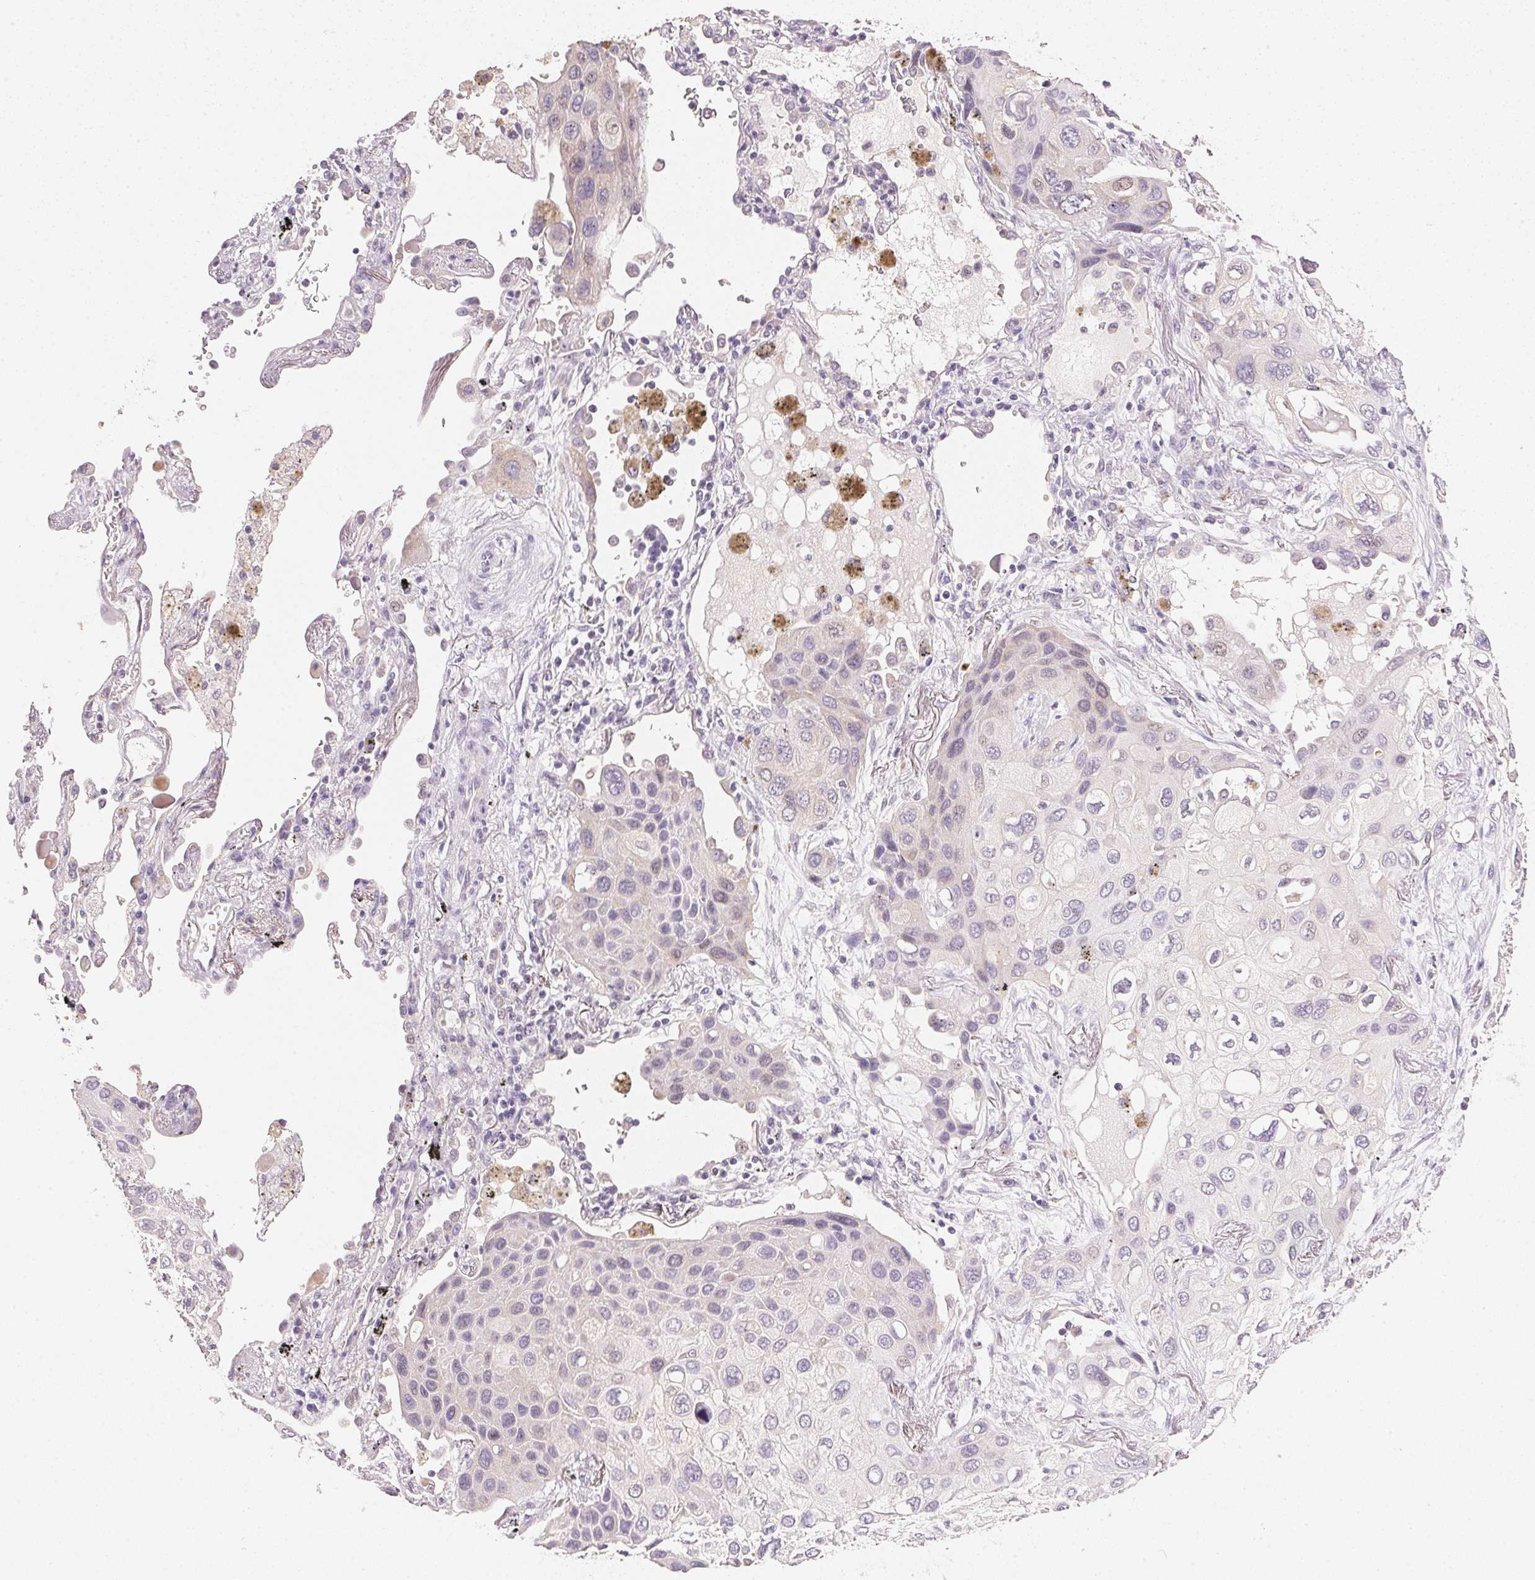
{"staining": {"intensity": "negative", "quantity": "none", "location": "none"}, "tissue": "lung cancer", "cell_type": "Tumor cells", "image_type": "cancer", "snomed": [{"axis": "morphology", "description": "Squamous cell carcinoma, NOS"}, {"axis": "morphology", "description": "Squamous cell carcinoma, metastatic, NOS"}, {"axis": "topography", "description": "Lung"}], "caption": "Immunohistochemical staining of lung squamous cell carcinoma exhibits no significant staining in tumor cells.", "gene": "DHCR24", "patient": {"sex": "male", "age": 59}}